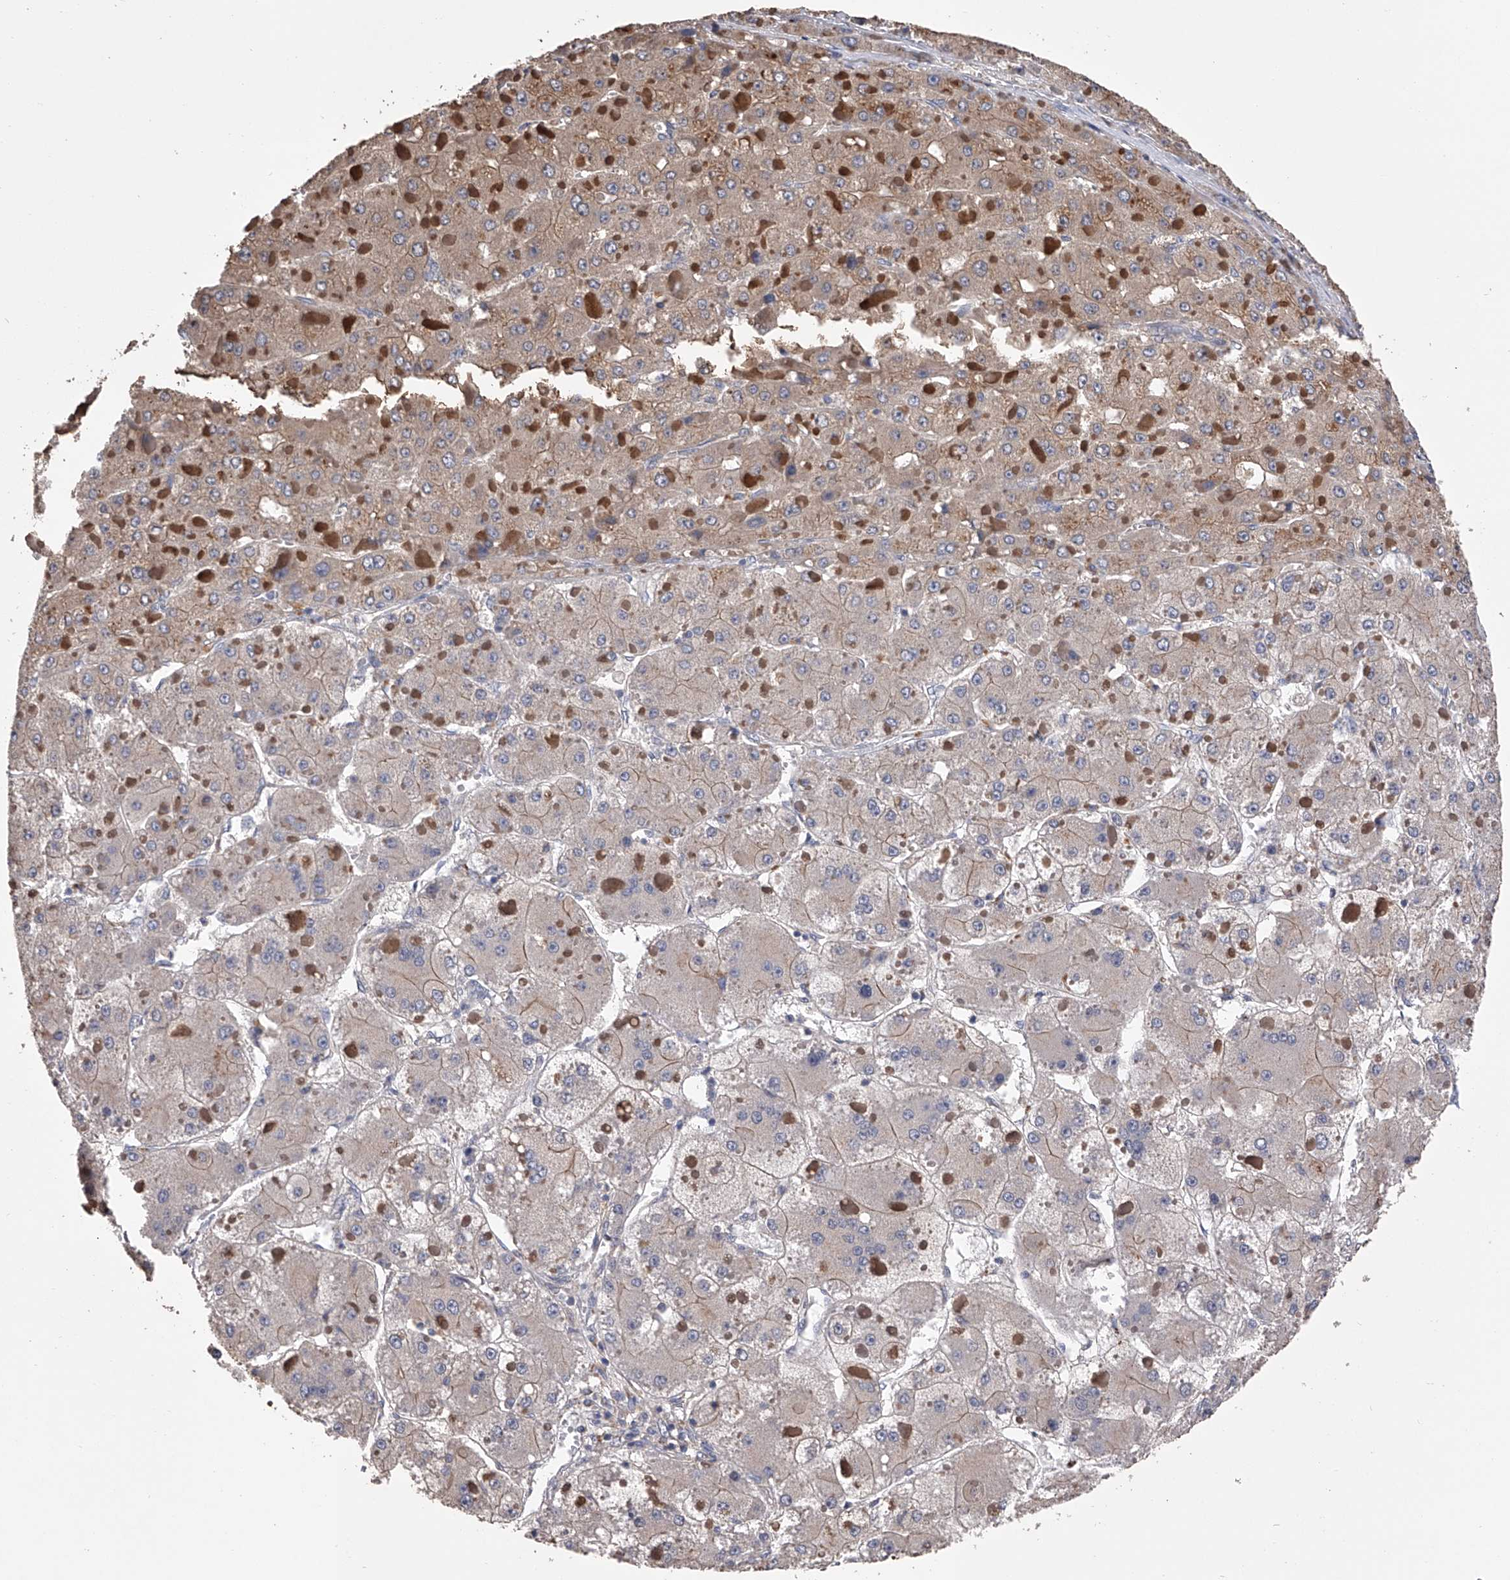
{"staining": {"intensity": "weak", "quantity": "25%-75%", "location": "cytoplasmic/membranous"}, "tissue": "liver cancer", "cell_type": "Tumor cells", "image_type": "cancer", "snomed": [{"axis": "morphology", "description": "Carcinoma, Hepatocellular, NOS"}, {"axis": "topography", "description": "Liver"}], "caption": "This is a histology image of IHC staining of liver cancer (hepatocellular carcinoma), which shows weak expression in the cytoplasmic/membranous of tumor cells.", "gene": "ZNF343", "patient": {"sex": "female", "age": 73}}